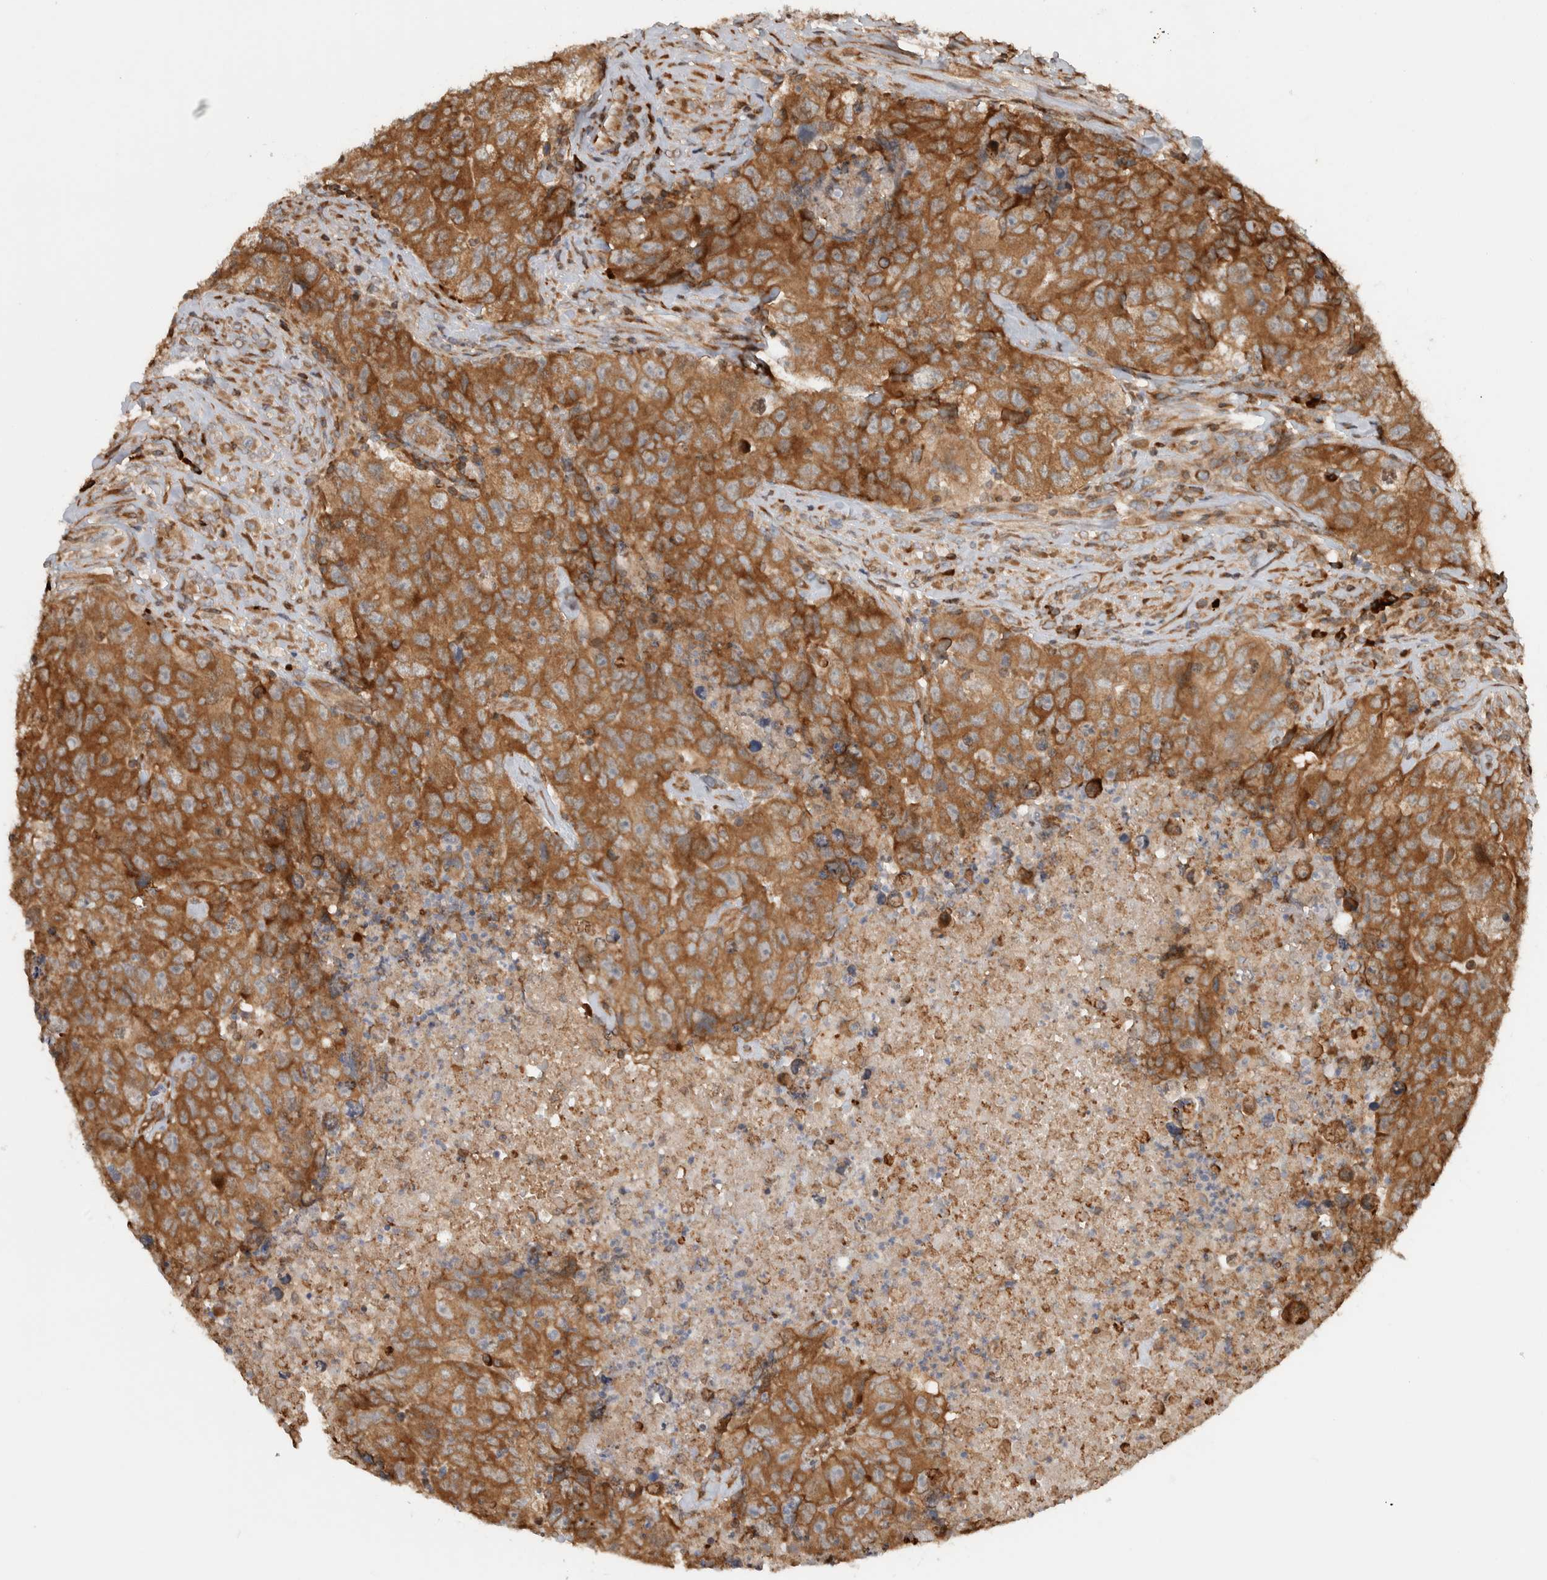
{"staining": {"intensity": "moderate", "quantity": ">75%", "location": "cytoplasmic/membranous"}, "tissue": "testis cancer", "cell_type": "Tumor cells", "image_type": "cancer", "snomed": [{"axis": "morphology", "description": "Carcinoma, Embryonal, NOS"}, {"axis": "topography", "description": "Testis"}], "caption": "Tumor cells reveal medium levels of moderate cytoplasmic/membranous positivity in about >75% of cells in testis embryonal carcinoma.", "gene": "CNTROB", "patient": {"sex": "male", "age": 32}}